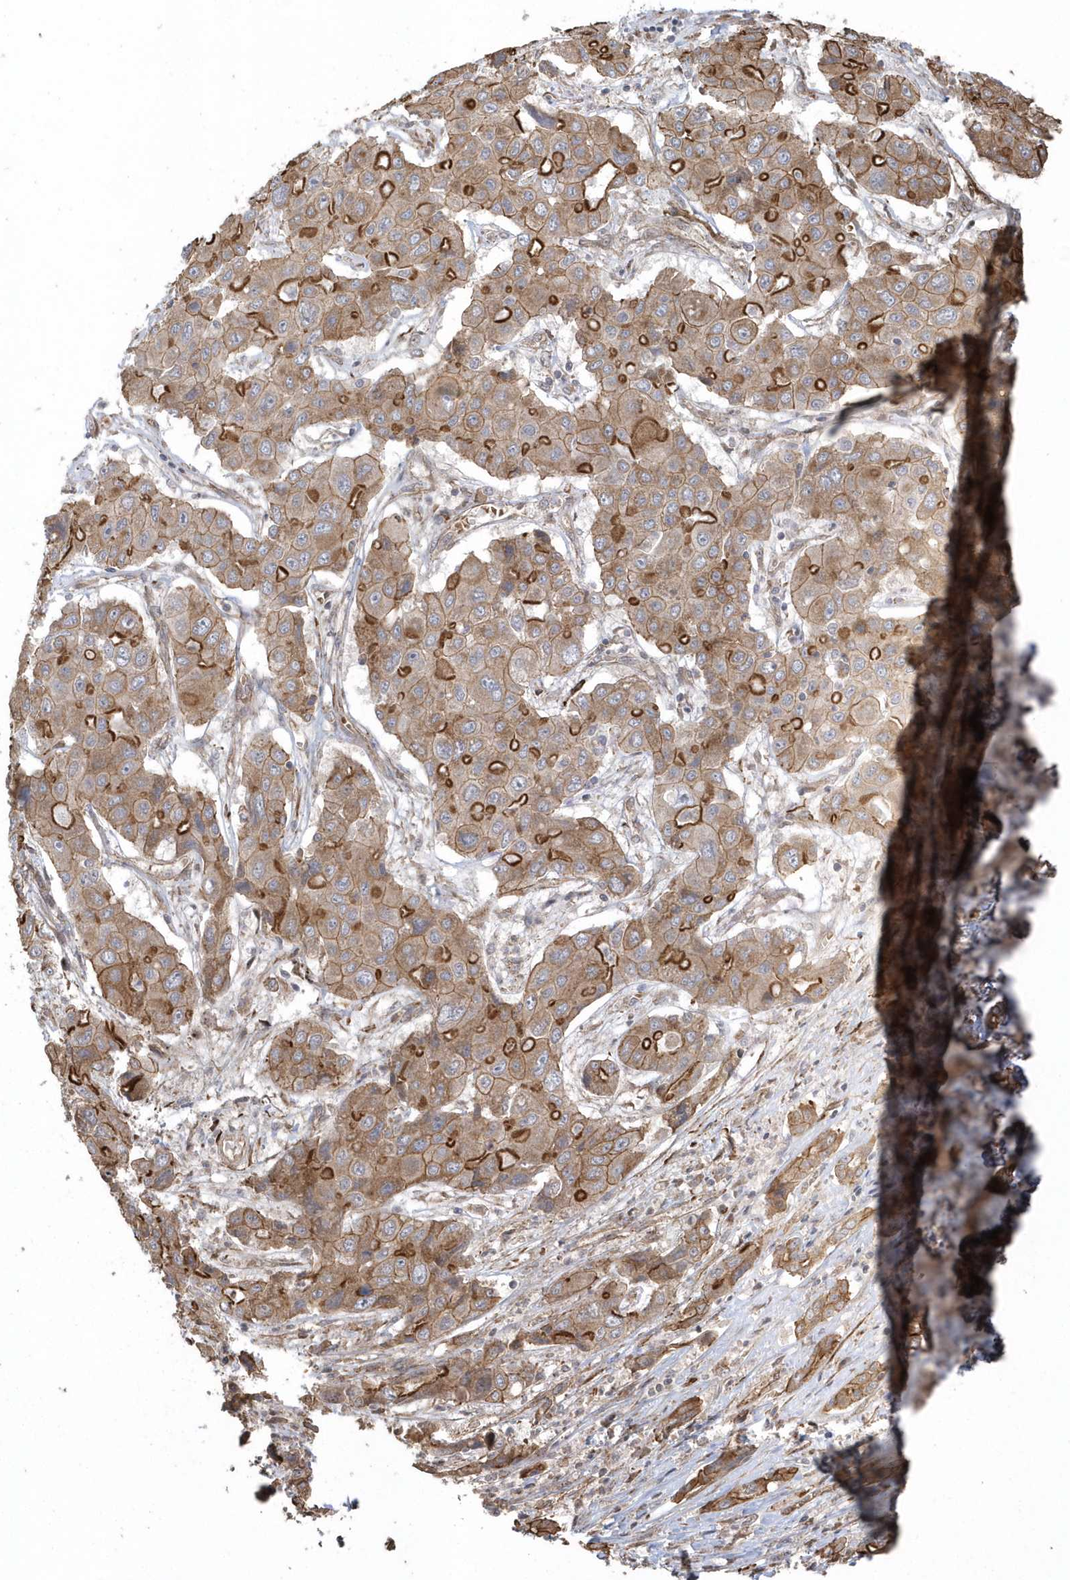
{"staining": {"intensity": "strong", "quantity": ">75%", "location": "cytoplasmic/membranous"}, "tissue": "liver cancer", "cell_type": "Tumor cells", "image_type": "cancer", "snomed": [{"axis": "morphology", "description": "Cholangiocarcinoma"}, {"axis": "topography", "description": "Liver"}], "caption": "A high-resolution image shows IHC staining of cholangiocarcinoma (liver), which displays strong cytoplasmic/membranous expression in approximately >75% of tumor cells. The protein of interest is shown in brown color, while the nuclei are stained blue.", "gene": "HERPUD1", "patient": {"sex": "male", "age": 67}}